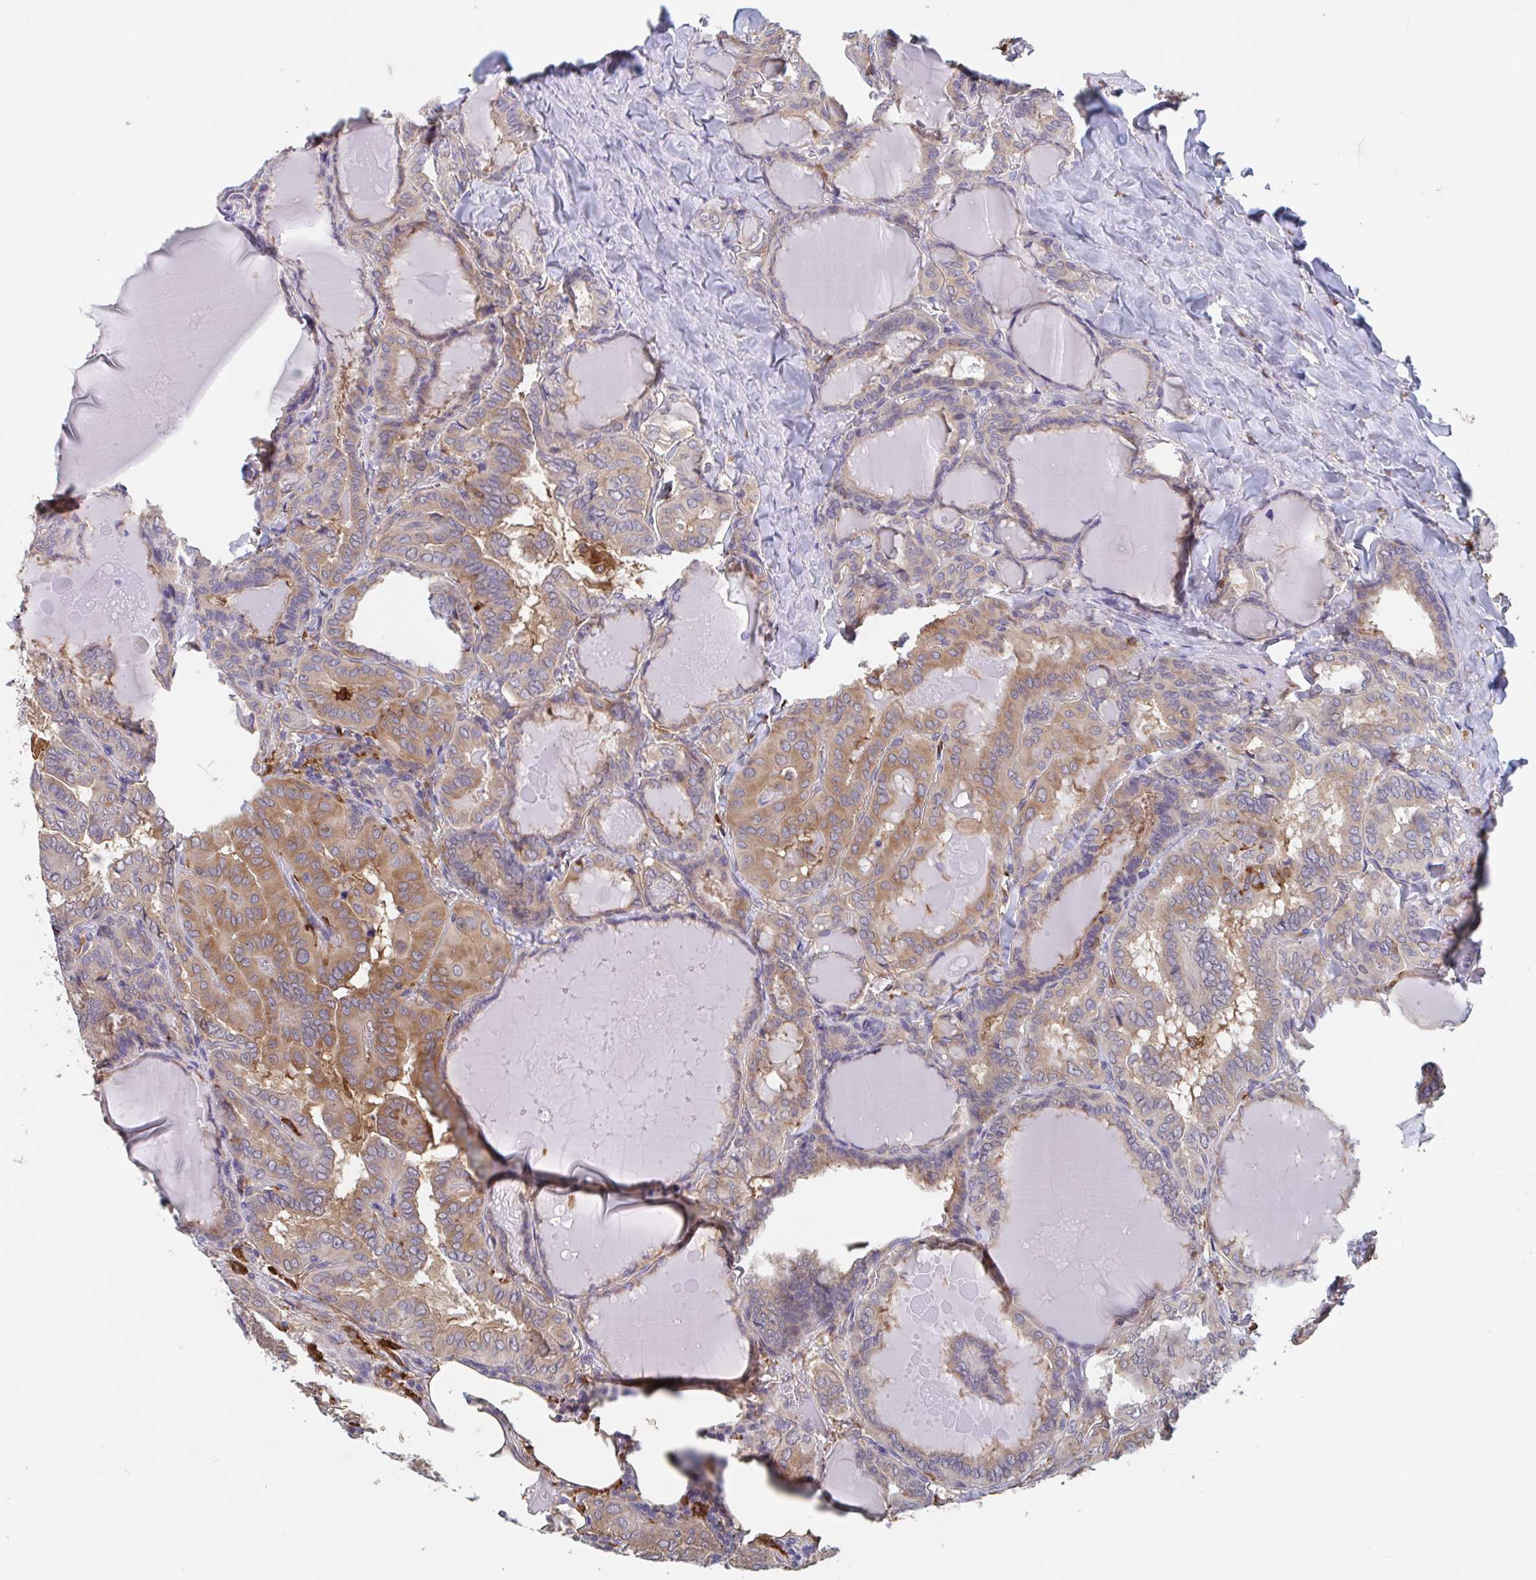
{"staining": {"intensity": "moderate", "quantity": ">75%", "location": "cytoplasmic/membranous"}, "tissue": "thyroid cancer", "cell_type": "Tumor cells", "image_type": "cancer", "snomed": [{"axis": "morphology", "description": "Papillary adenocarcinoma, NOS"}, {"axis": "topography", "description": "Thyroid gland"}], "caption": "Thyroid papillary adenocarcinoma stained with immunohistochemistry shows moderate cytoplasmic/membranous positivity in approximately >75% of tumor cells.", "gene": "SNX8", "patient": {"sex": "female", "age": 46}}